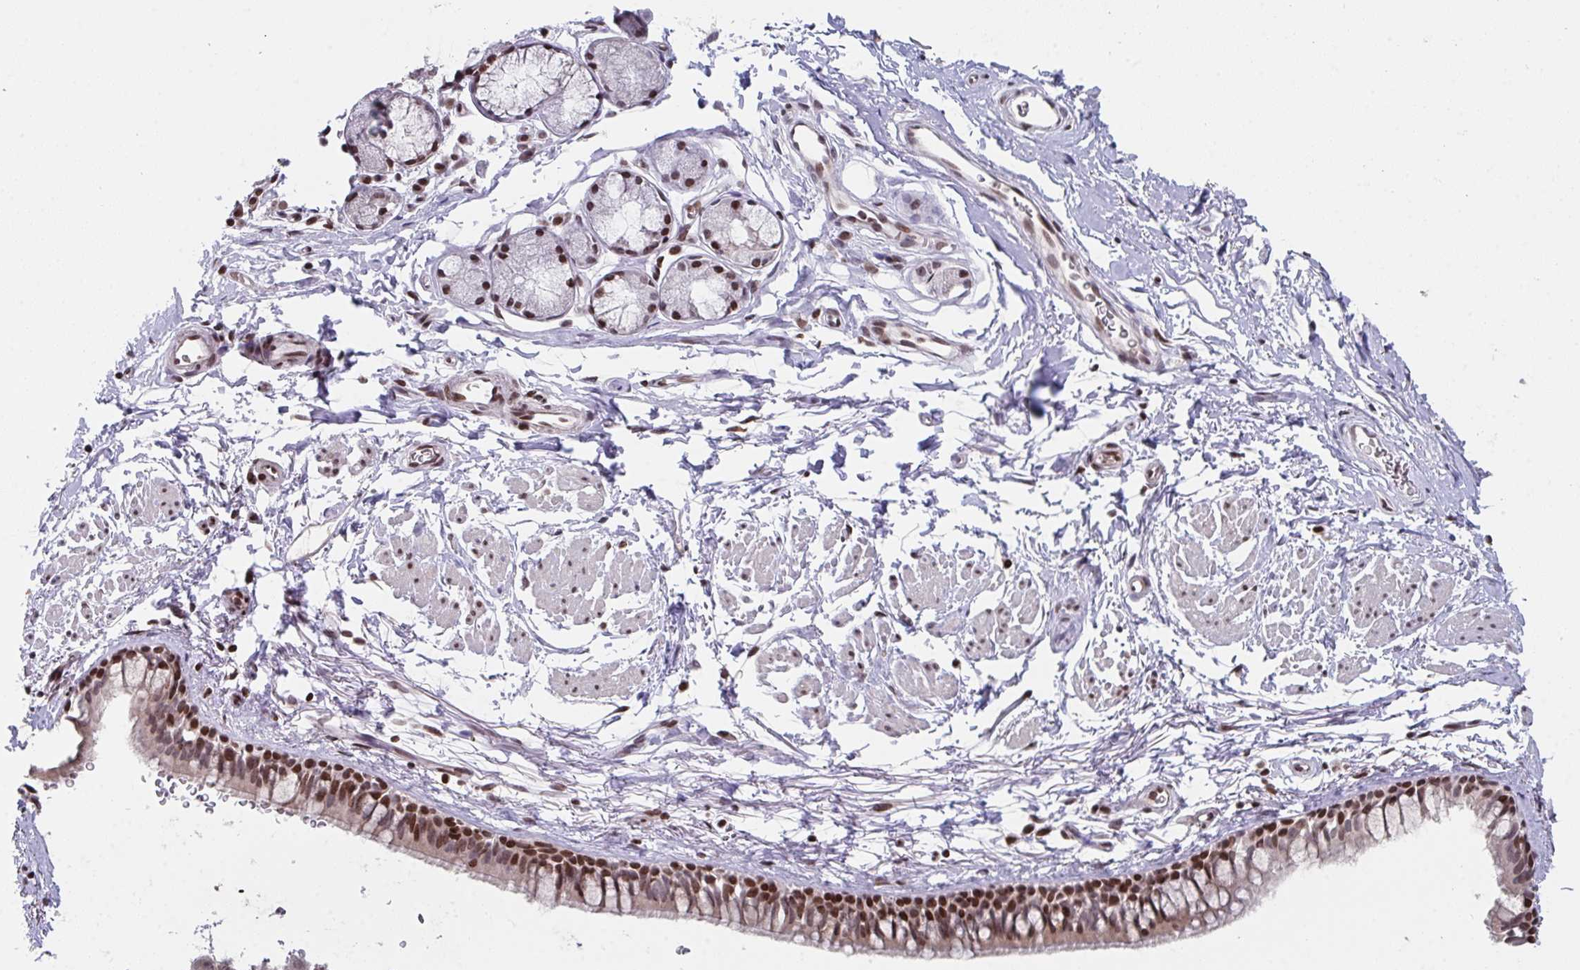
{"staining": {"intensity": "strong", "quantity": "25%-75%", "location": "nuclear"}, "tissue": "bronchus", "cell_type": "Respiratory epithelial cells", "image_type": "normal", "snomed": [{"axis": "morphology", "description": "Normal tissue, NOS"}, {"axis": "topography", "description": "Lymph node"}, {"axis": "topography", "description": "Cartilage tissue"}, {"axis": "topography", "description": "Bronchus"}], "caption": "Immunohistochemical staining of unremarkable bronchus displays 25%-75% levels of strong nuclear protein staining in approximately 25%-75% of respiratory epithelial cells.", "gene": "PCDHB8", "patient": {"sex": "female", "age": 70}}